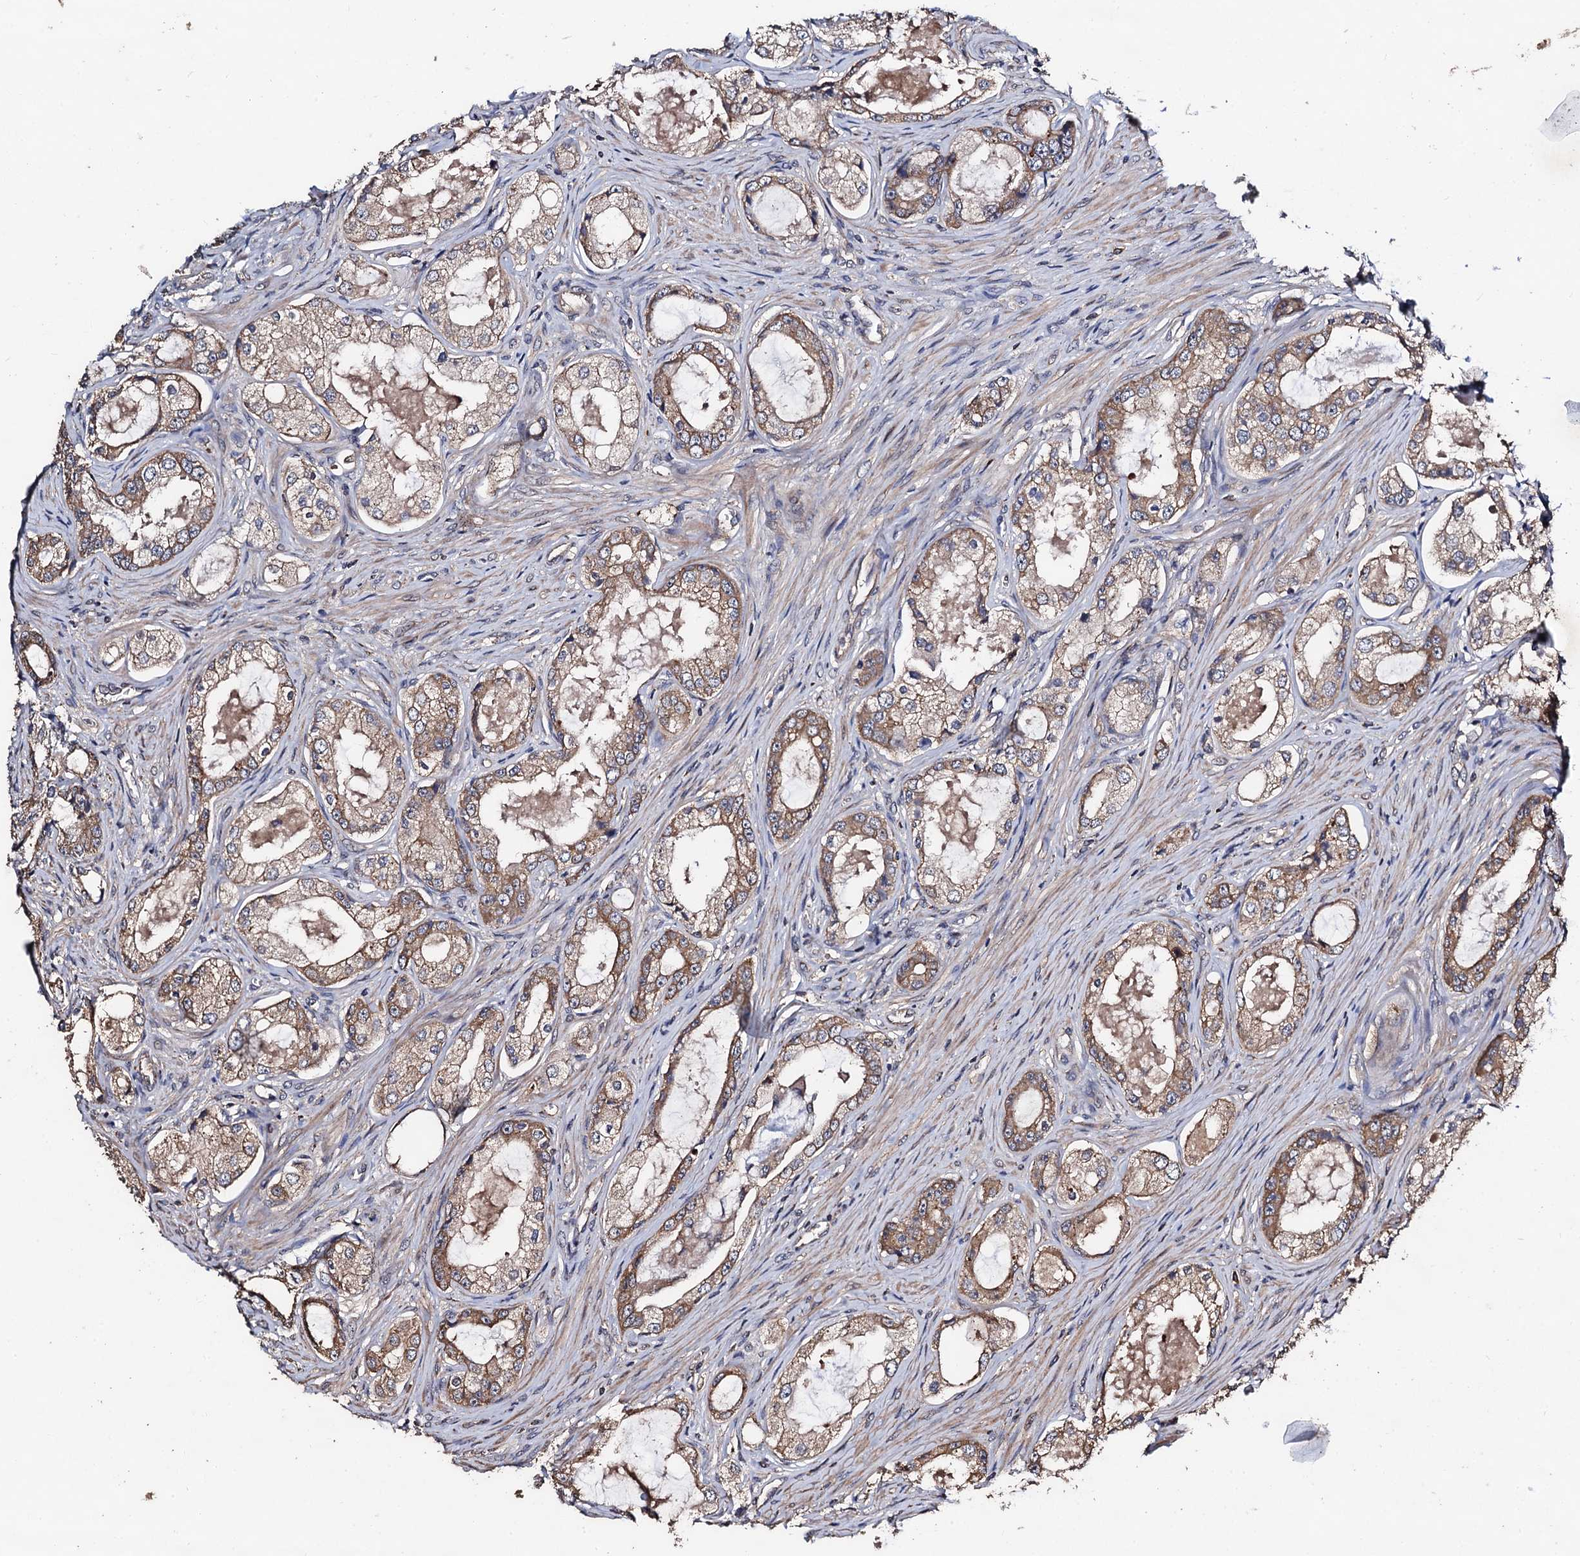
{"staining": {"intensity": "moderate", "quantity": ">75%", "location": "cytoplasmic/membranous"}, "tissue": "prostate cancer", "cell_type": "Tumor cells", "image_type": "cancer", "snomed": [{"axis": "morphology", "description": "Adenocarcinoma, Low grade"}, {"axis": "topography", "description": "Prostate"}], "caption": "Low-grade adenocarcinoma (prostate) was stained to show a protein in brown. There is medium levels of moderate cytoplasmic/membranous positivity in about >75% of tumor cells. (IHC, brightfield microscopy, high magnification).", "gene": "PPTC7", "patient": {"sex": "male", "age": 68}}